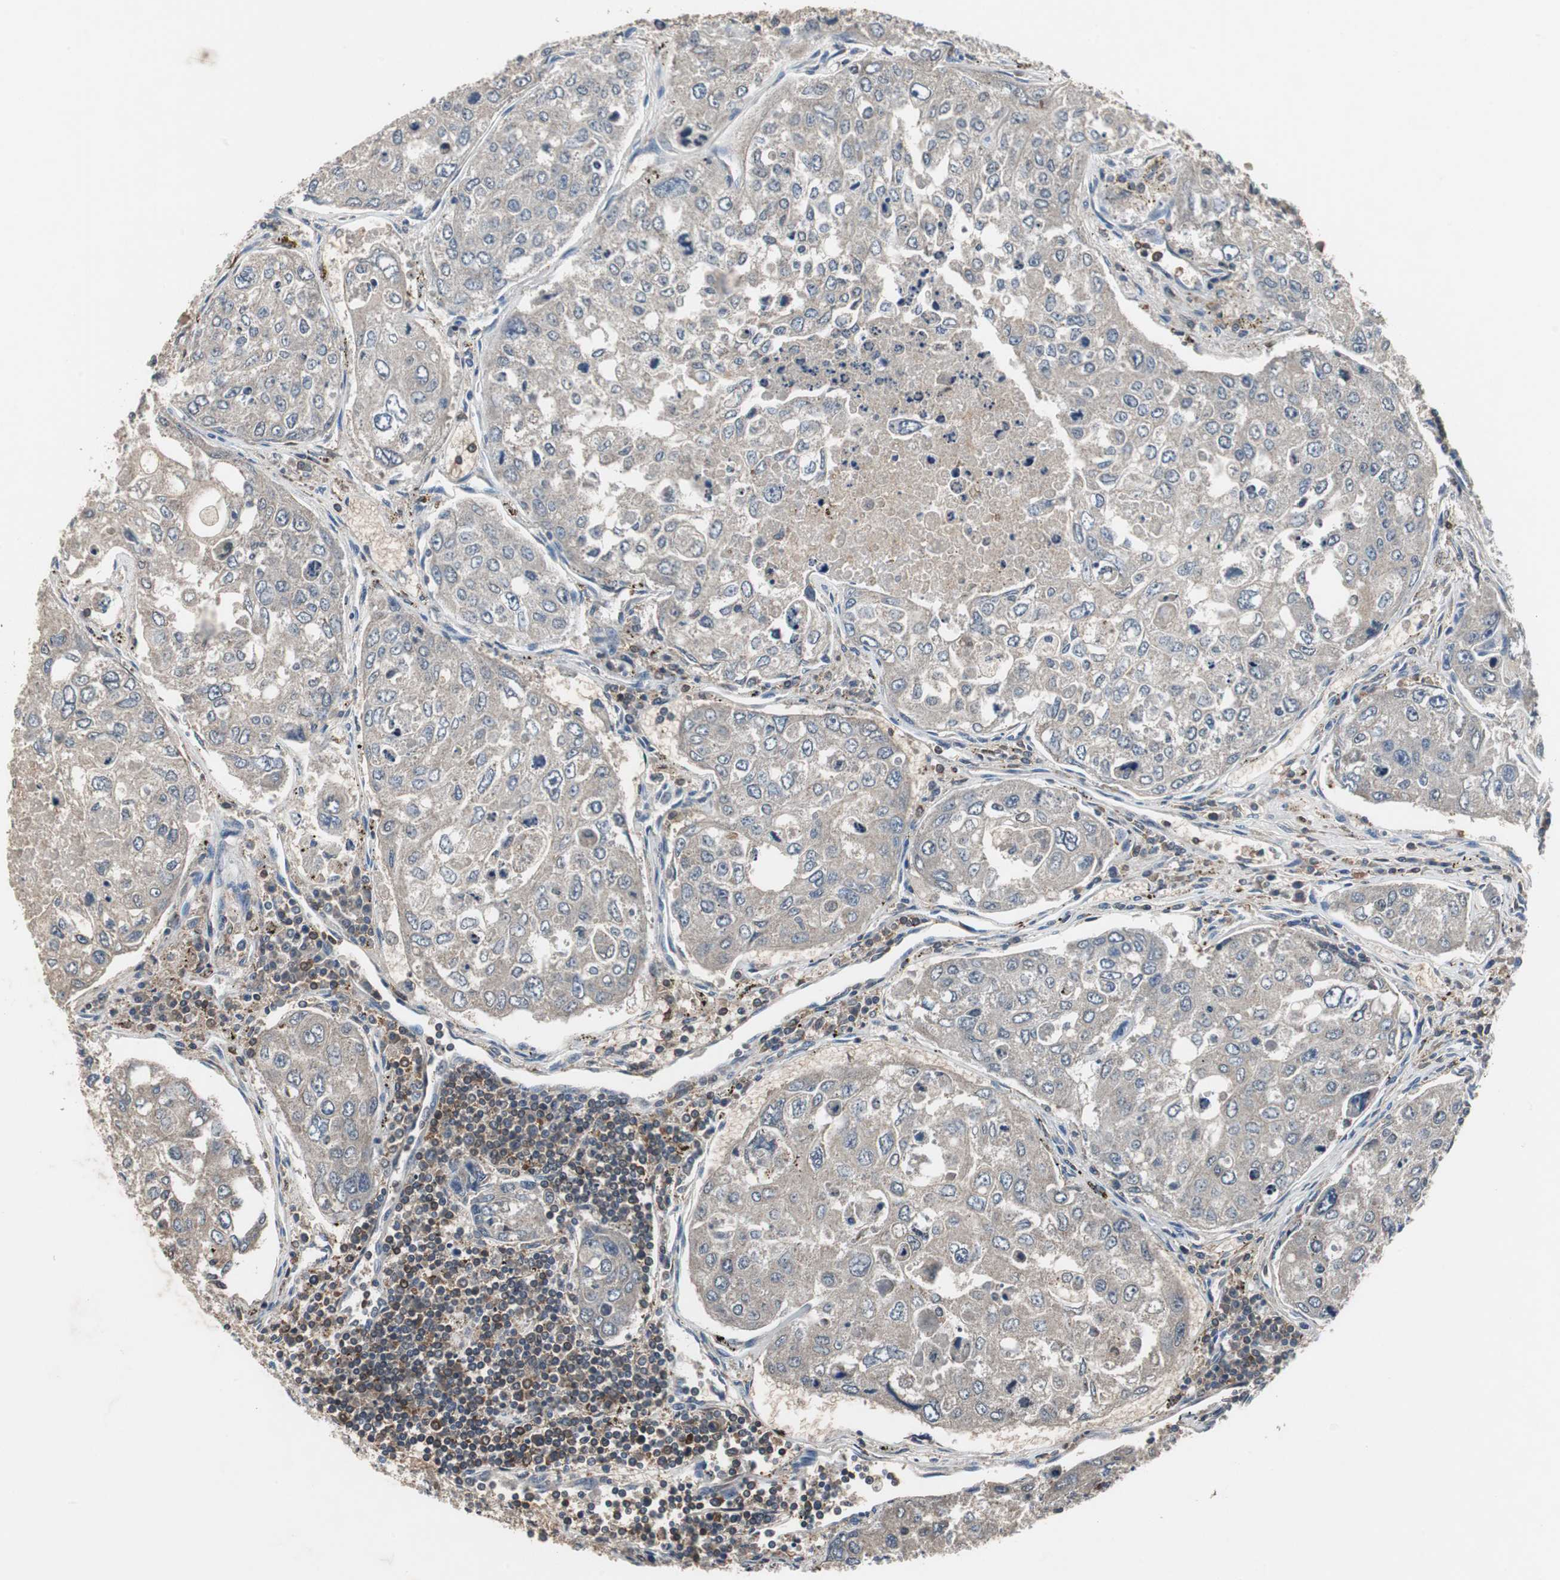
{"staining": {"intensity": "weak", "quantity": ">75%", "location": "cytoplasmic/membranous"}, "tissue": "urothelial cancer", "cell_type": "Tumor cells", "image_type": "cancer", "snomed": [{"axis": "morphology", "description": "Urothelial carcinoma, High grade"}, {"axis": "topography", "description": "Lymph node"}, {"axis": "topography", "description": "Urinary bladder"}], "caption": "IHC of urothelial cancer demonstrates low levels of weak cytoplasmic/membranous positivity in approximately >75% of tumor cells.", "gene": "CALB2", "patient": {"sex": "male", "age": 51}}